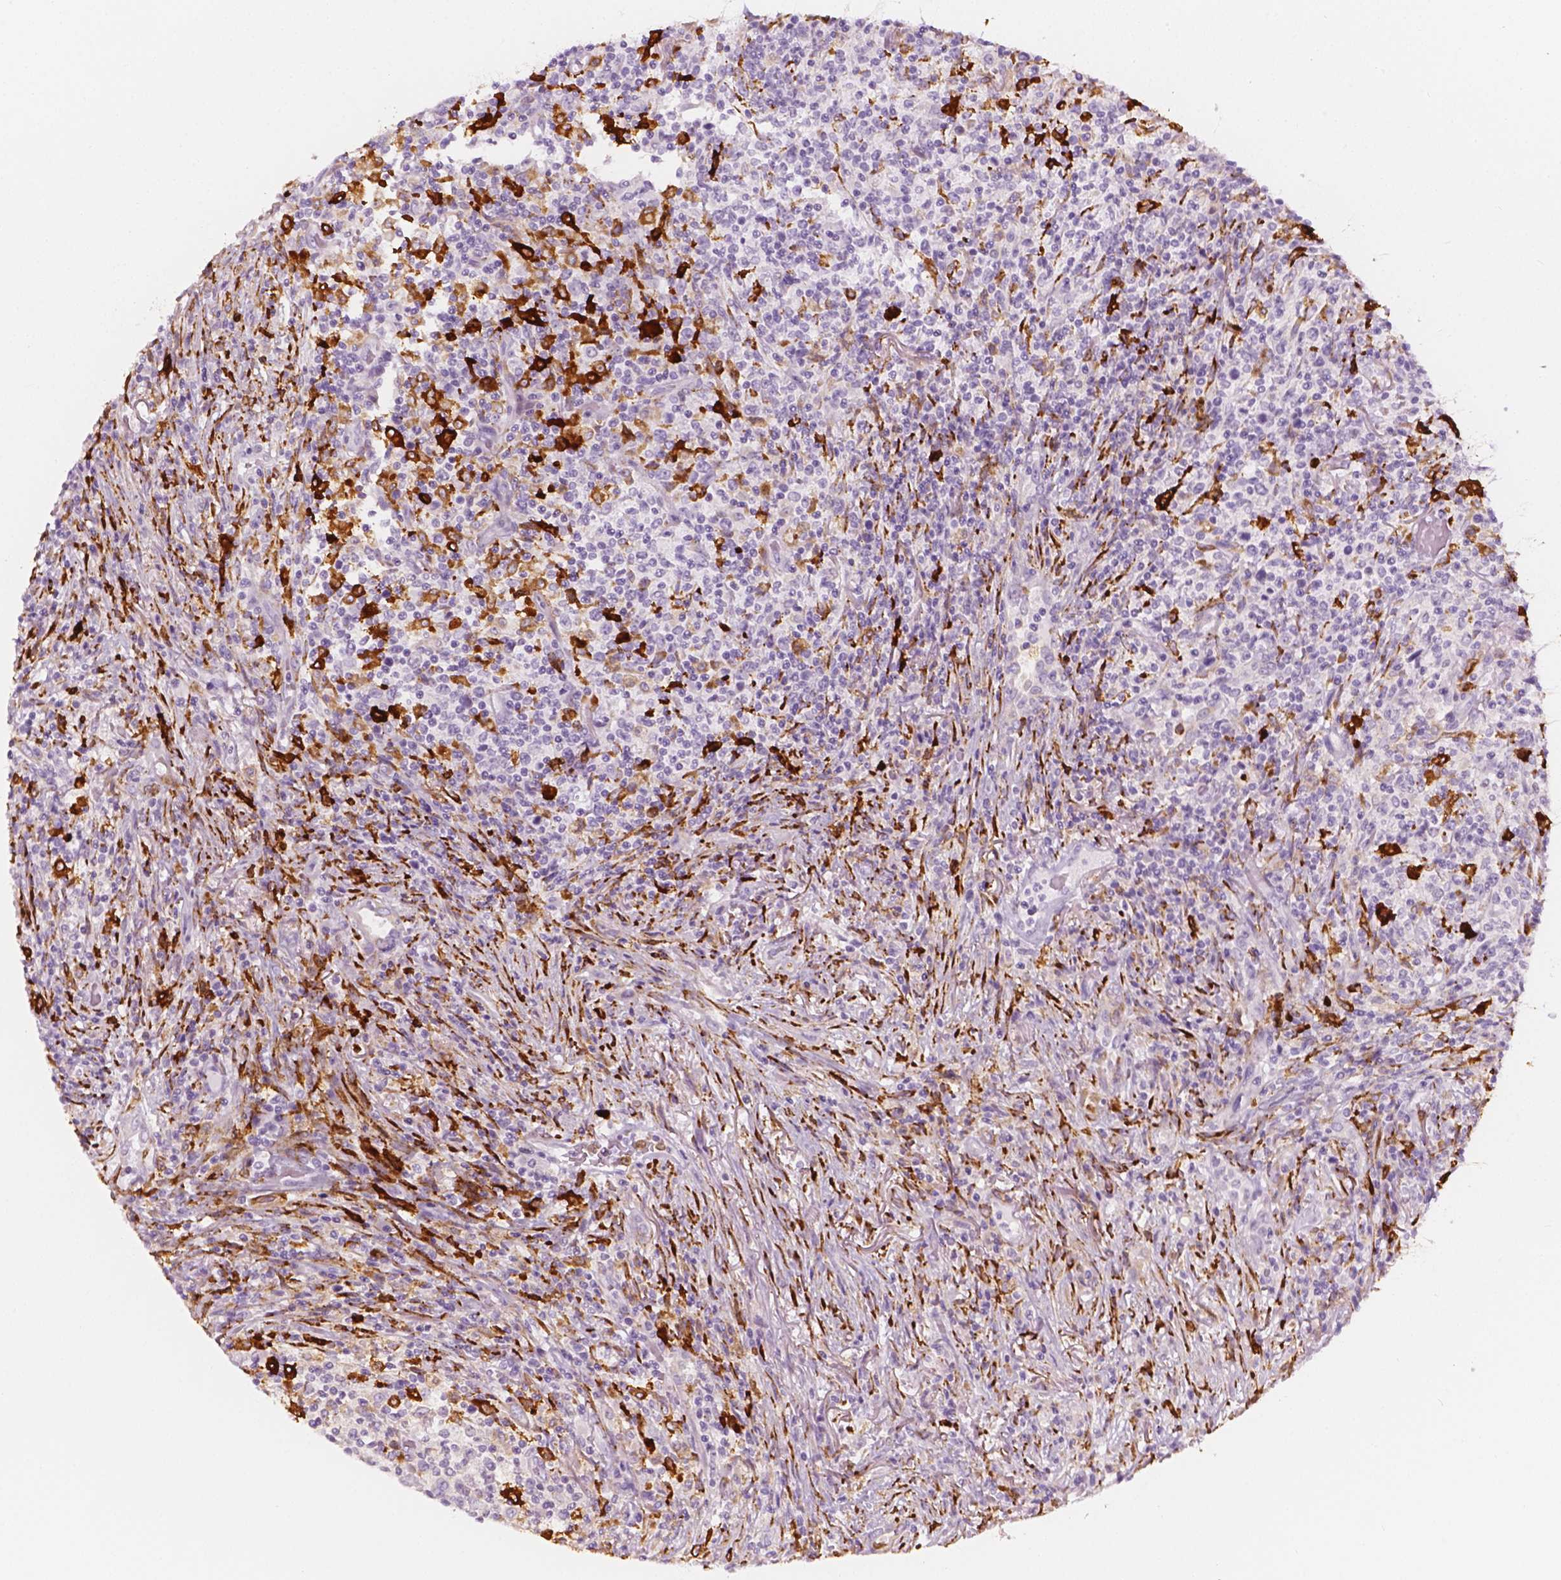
{"staining": {"intensity": "negative", "quantity": "none", "location": "none"}, "tissue": "lymphoma", "cell_type": "Tumor cells", "image_type": "cancer", "snomed": [{"axis": "morphology", "description": "Malignant lymphoma, non-Hodgkin's type, High grade"}, {"axis": "topography", "description": "Lung"}], "caption": "Immunohistochemistry (IHC) image of human lymphoma stained for a protein (brown), which displays no positivity in tumor cells.", "gene": "CES1", "patient": {"sex": "male", "age": 79}}